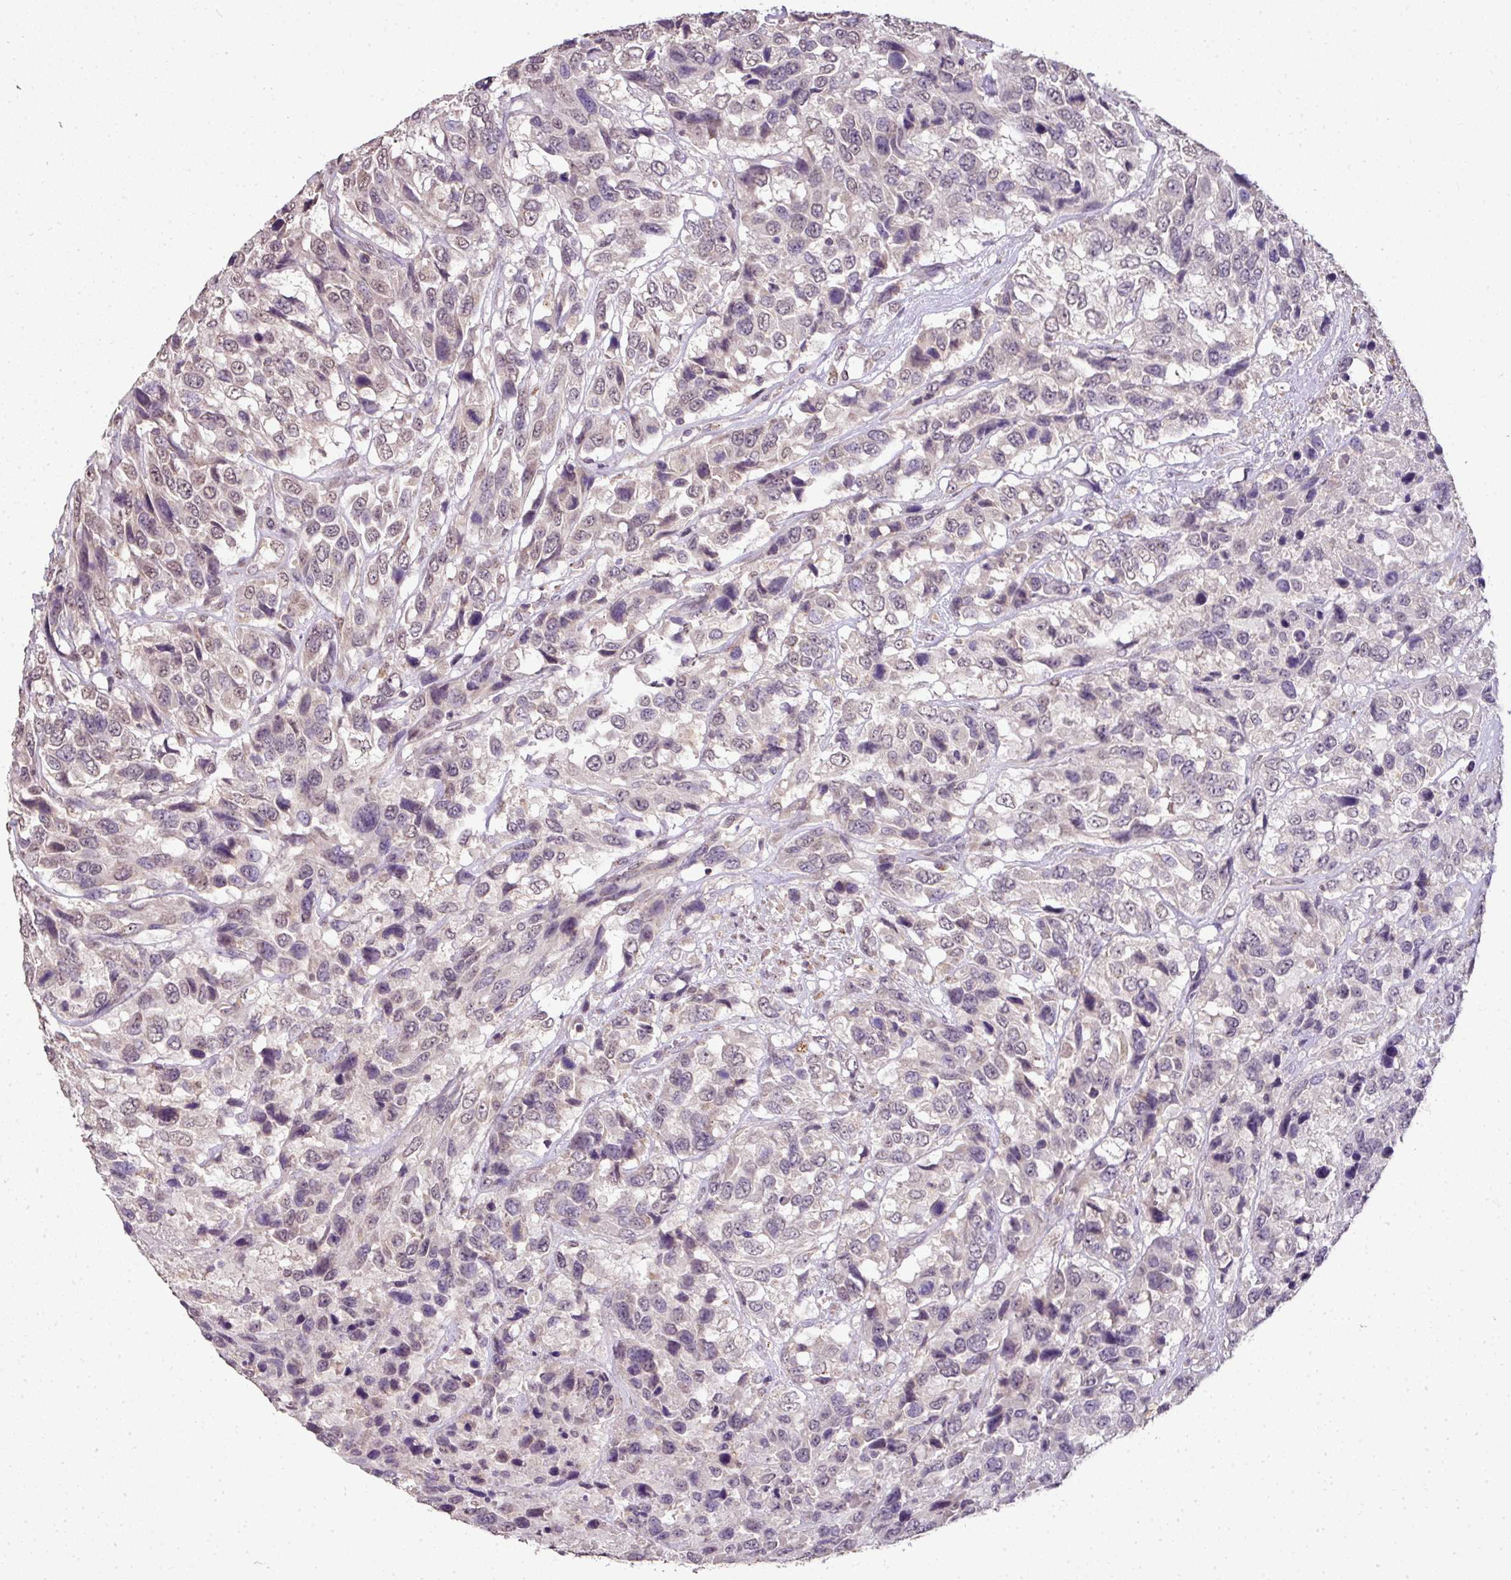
{"staining": {"intensity": "weak", "quantity": "<25%", "location": "nuclear"}, "tissue": "urothelial cancer", "cell_type": "Tumor cells", "image_type": "cancer", "snomed": [{"axis": "morphology", "description": "Urothelial carcinoma, High grade"}, {"axis": "topography", "description": "Urinary bladder"}], "caption": "Immunohistochemistry histopathology image of high-grade urothelial carcinoma stained for a protein (brown), which shows no staining in tumor cells.", "gene": "JPH2", "patient": {"sex": "female", "age": 70}}